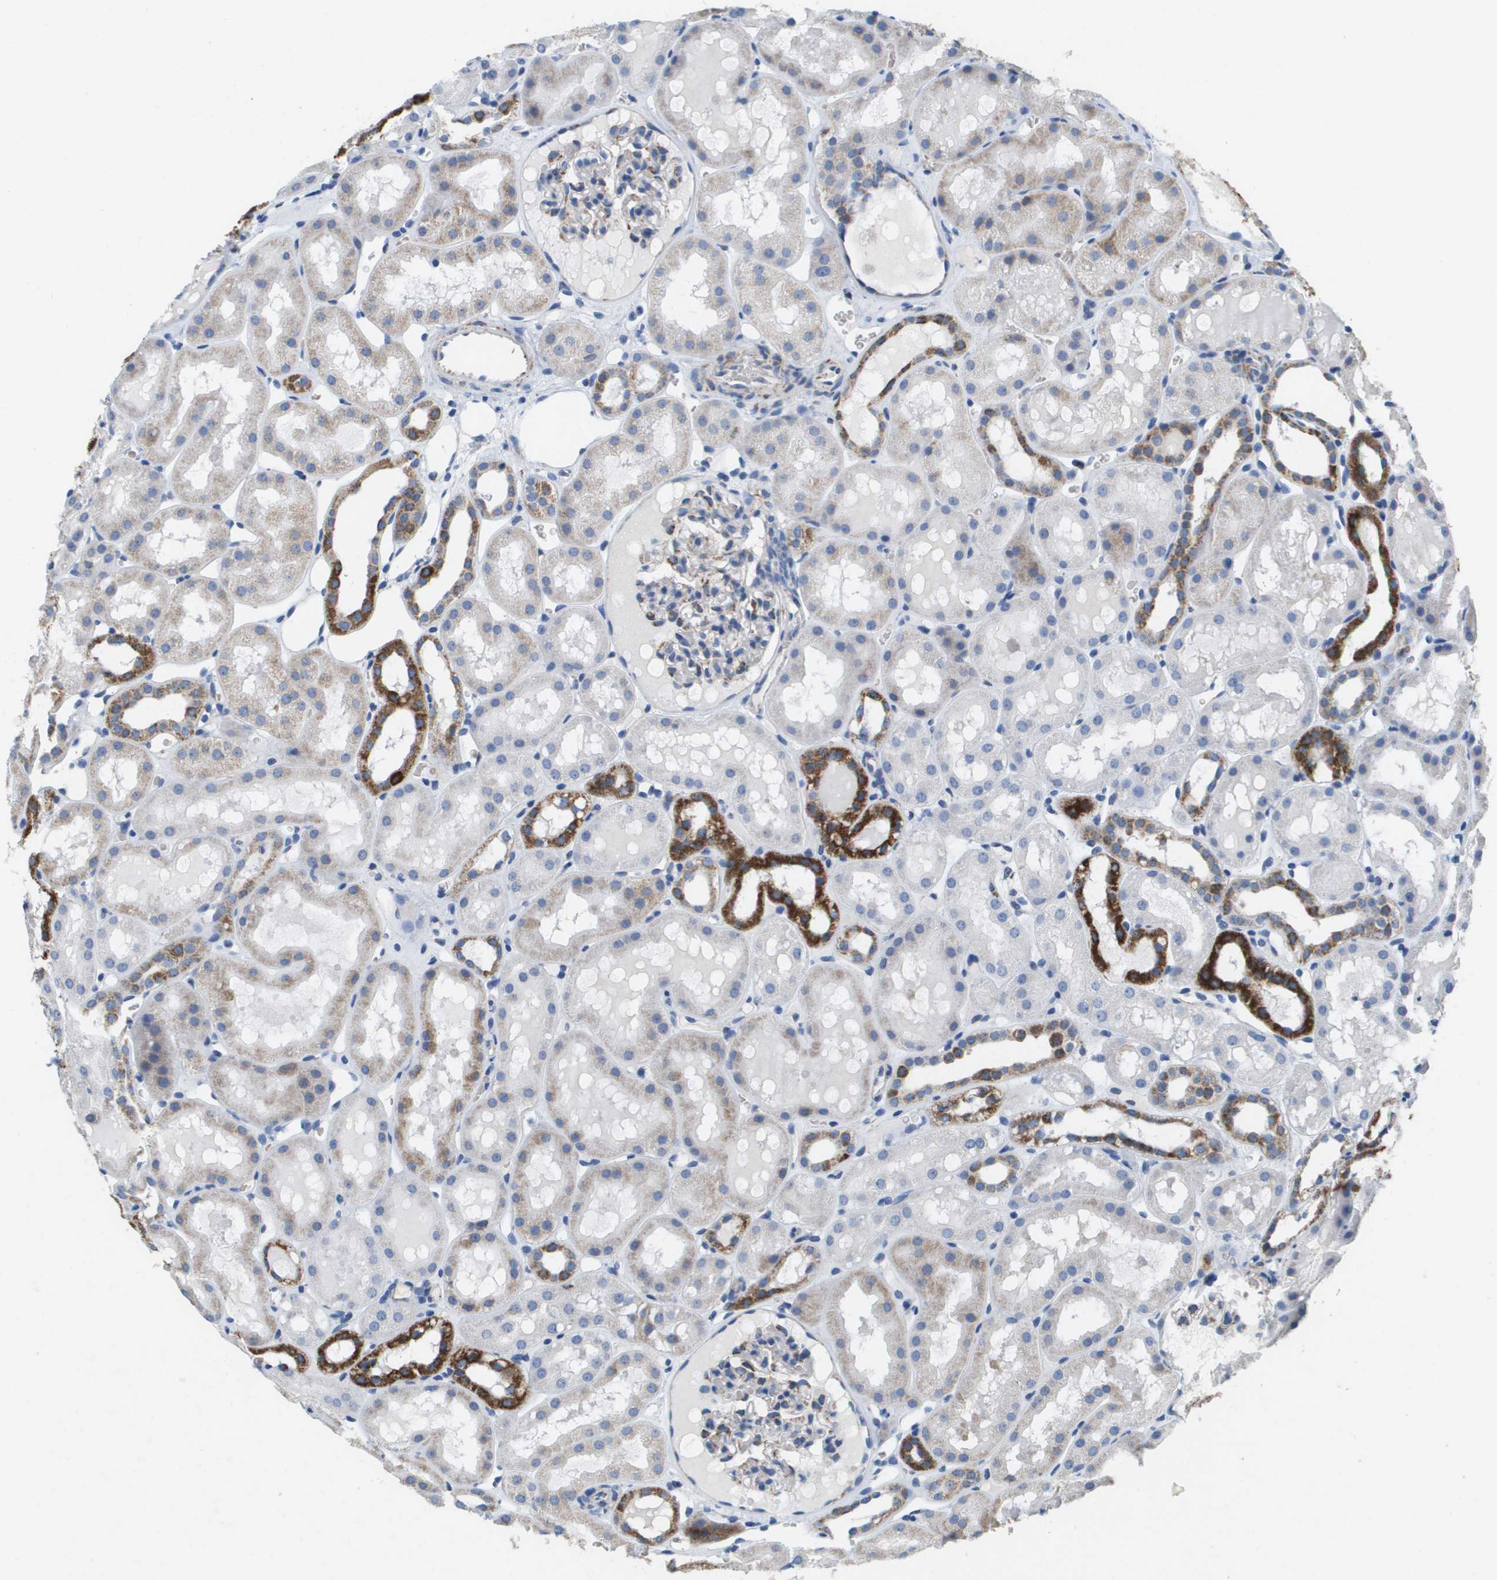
{"staining": {"intensity": "weak", "quantity": "<25%", "location": "cytoplasmic/membranous"}, "tissue": "kidney", "cell_type": "Cells in glomeruli", "image_type": "normal", "snomed": [{"axis": "morphology", "description": "Normal tissue, NOS"}, {"axis": "topography", "description": "Kidney"}, {"axis": "topography", "description": "Urinary bladder"}], "caption": "This is an IHC micrograph of benign kidney. There is no expression in cells in glomeruli.", "gene": "ATP5F1B", "patient": {"sex": "male", "age": 16}}